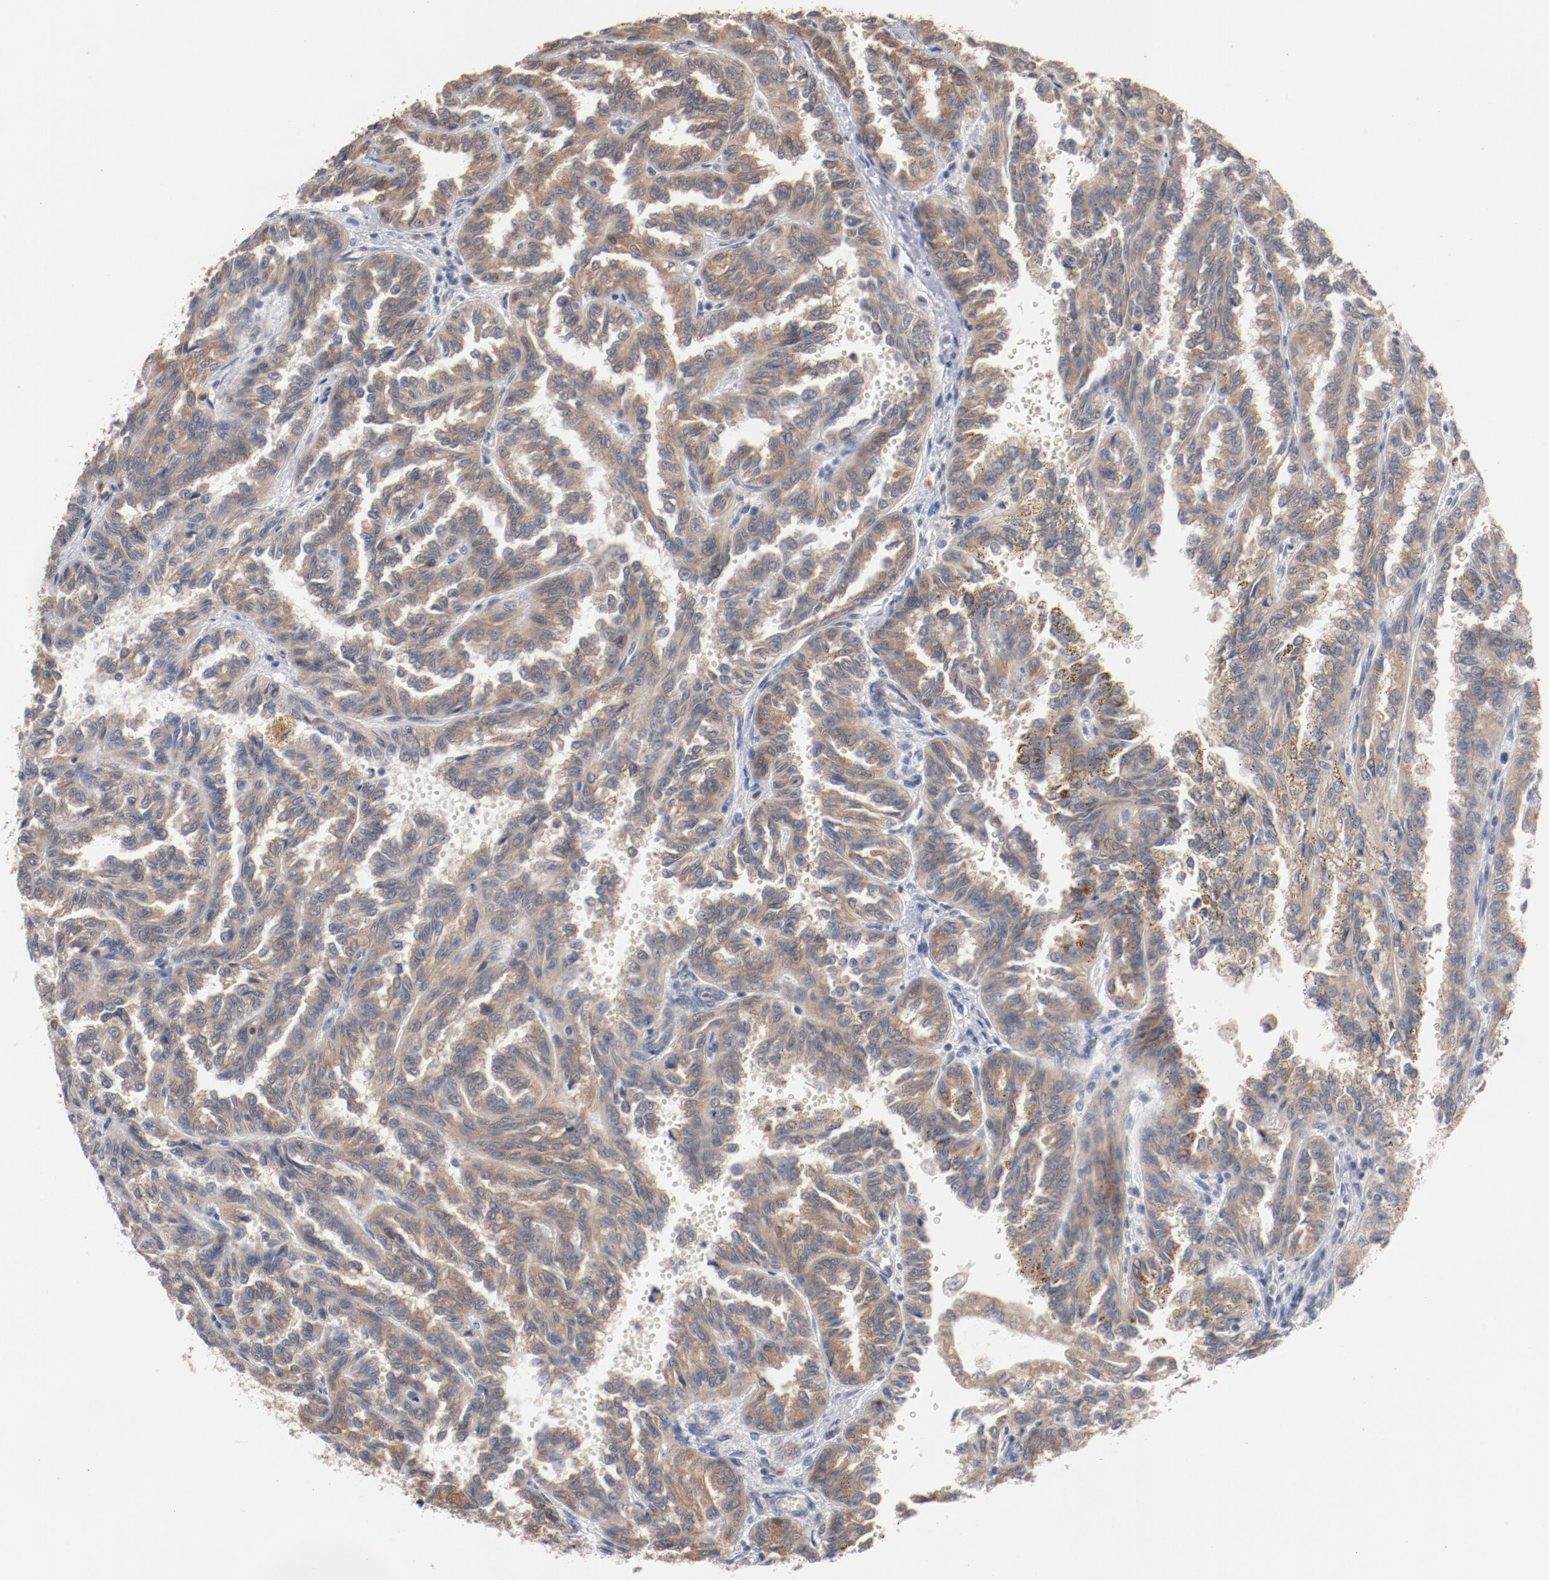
{"staining": {"intensity": "weak", "quantity": ">75%", "location": "cytoplasmic/membranous"}, "tissue": "renal cancer", "cell_type": "Tumor cells", "image_type": "cancer", "snomed": [{"axis": "morphology", "description": "Inflammation, NOS"}, {"axis": "morphology", "description": "Adenocarcinoma, NOS"}, {"axis": "topography", "description": "Kidney"}], "caption": "Human renal cancer (adenocarcinoma) stained with a brown dye demonstrates weak cytoplasmic/membranous positive staining in approximately >75% of tumor cells.", "gene": "RNASE11", "patient": {"sex": "male", "age": 68}}